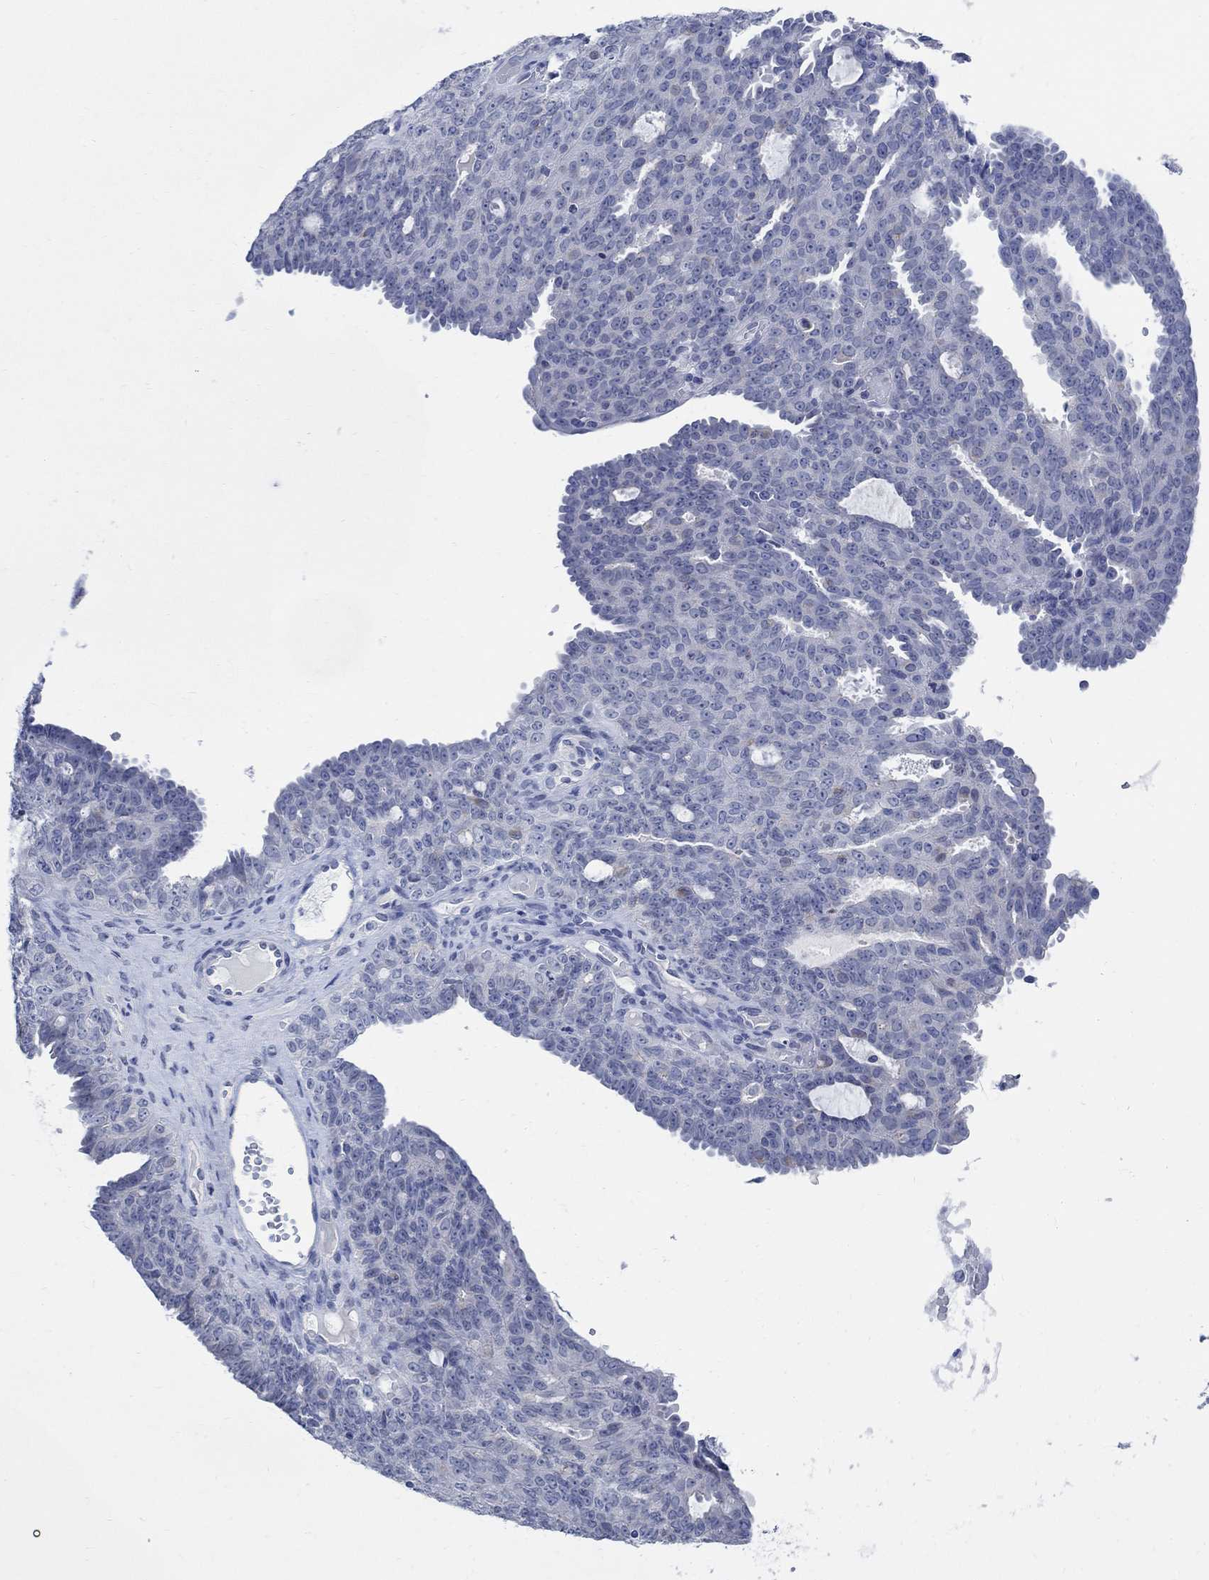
{"staining": {"intensity": "negative", "quantity": "none", "location": "none"}, "tissue": "ovarian cancer", "cell_type": "Tumor cells", "image_type": "cancer", "snomed": [{"axis": "morphology", "description": "Cystadenocarcinoma, serous, NOS"}, {"axis": "topography", "description": "Ovary"}], "caption": "Photomicrograph shows no protein positivity in tumor cells of serous cystadenocarcinoma (ovarian) tissue.", "gene": "CAMK2N1", "patient": {"sex": "female", "age": 71}}